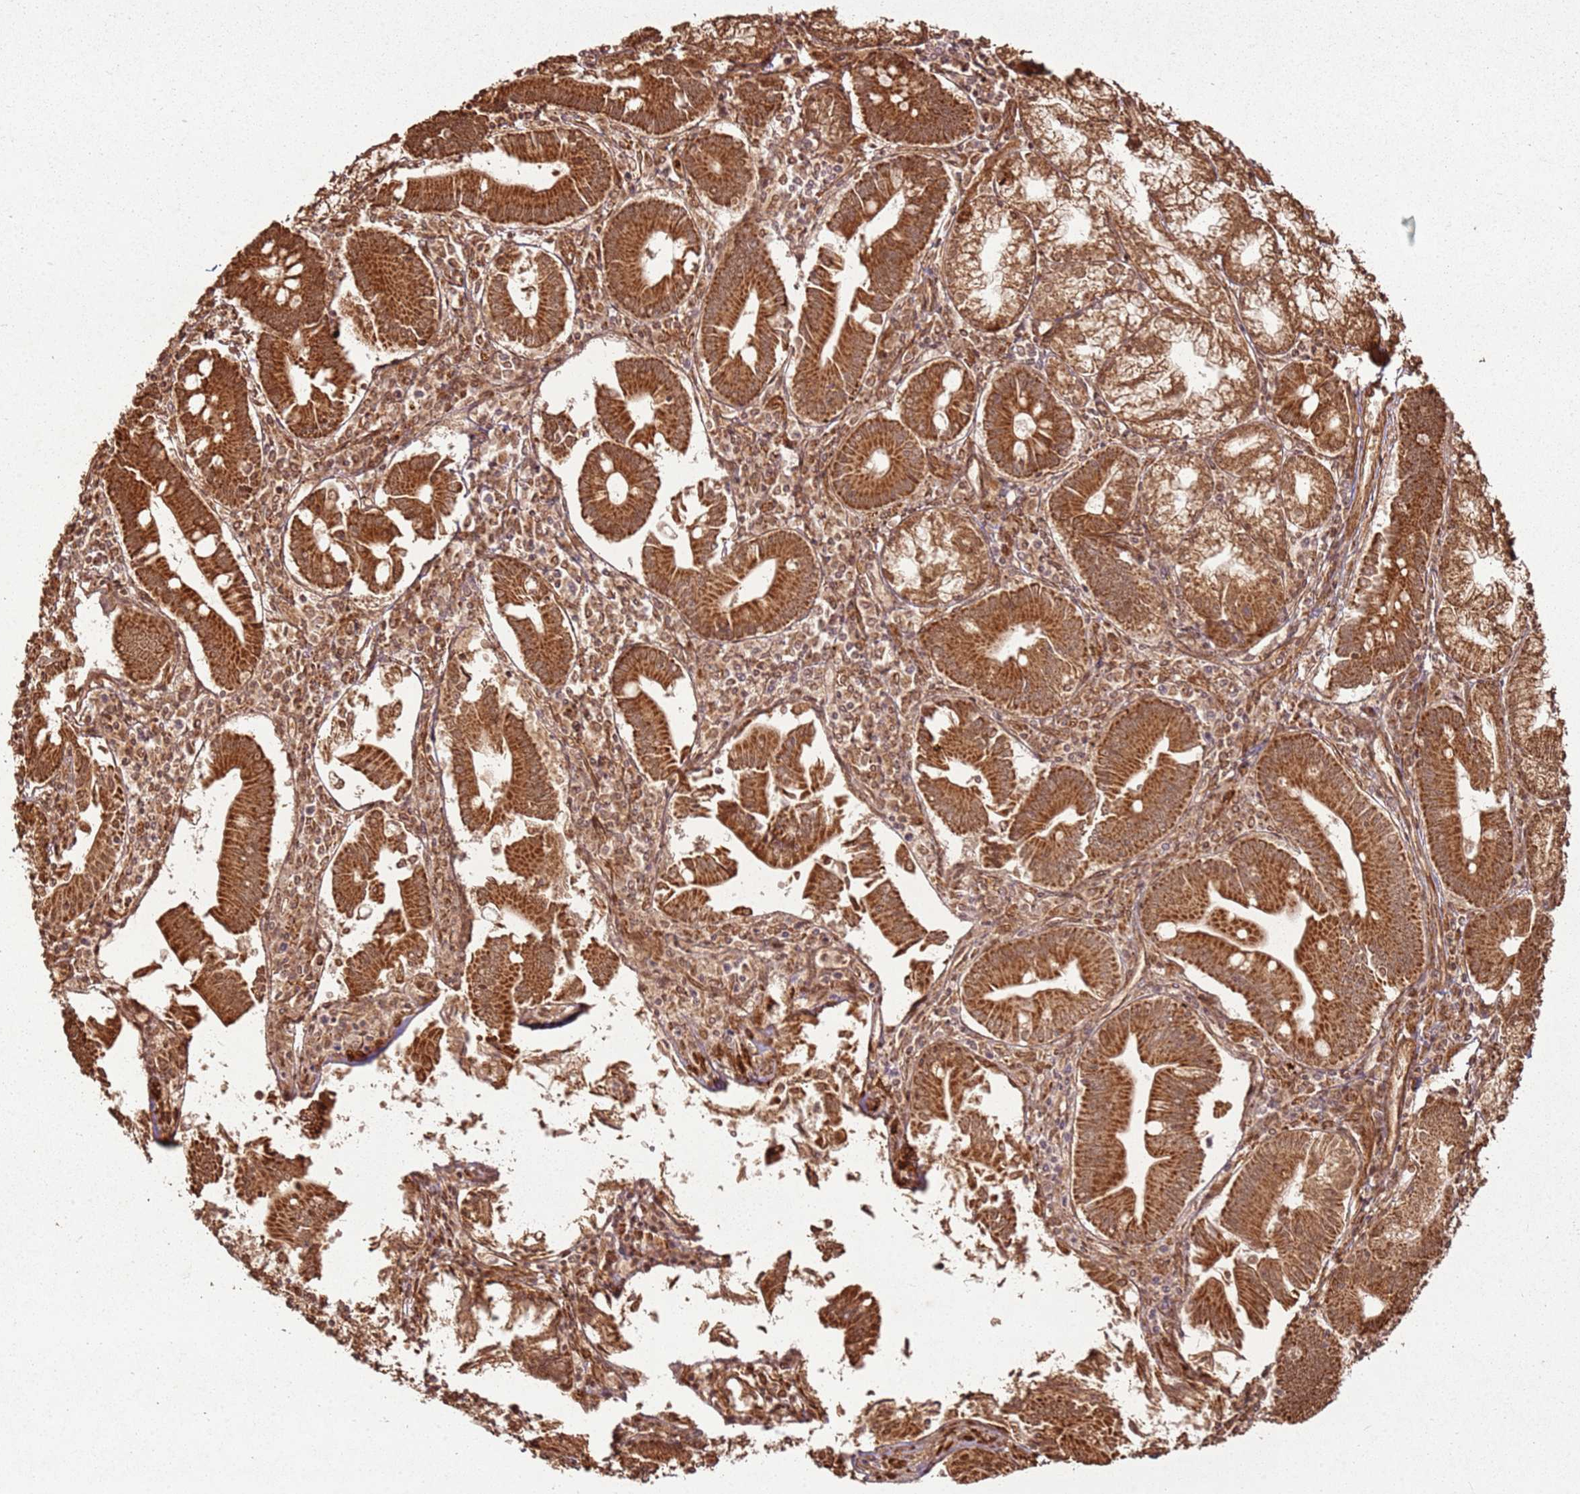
{"staining": {"intensity": "strong", "quantity": ">75%", "location": "cytoplasmic/membranous"}, "tissue": "pancreatic cancer", "cell_type": "Tumor cells", "image_type": "cancer", "snomed": [{"axis": "morphology", "description": "Adenocarcinoma, NOS"}, {"axis": "topography", "description": "Pancreas"}], "caption": "The histopathology image shows a brown stain indicating the presence of a protein in the cytoplasmic/membranous of tumor cells in pancreatic adenocarcinoma. (Brightfield microscopy of DAB IHC at high magnification).", "gene": "MRPS6", "patient": {"sex": "female", "age": 50}}